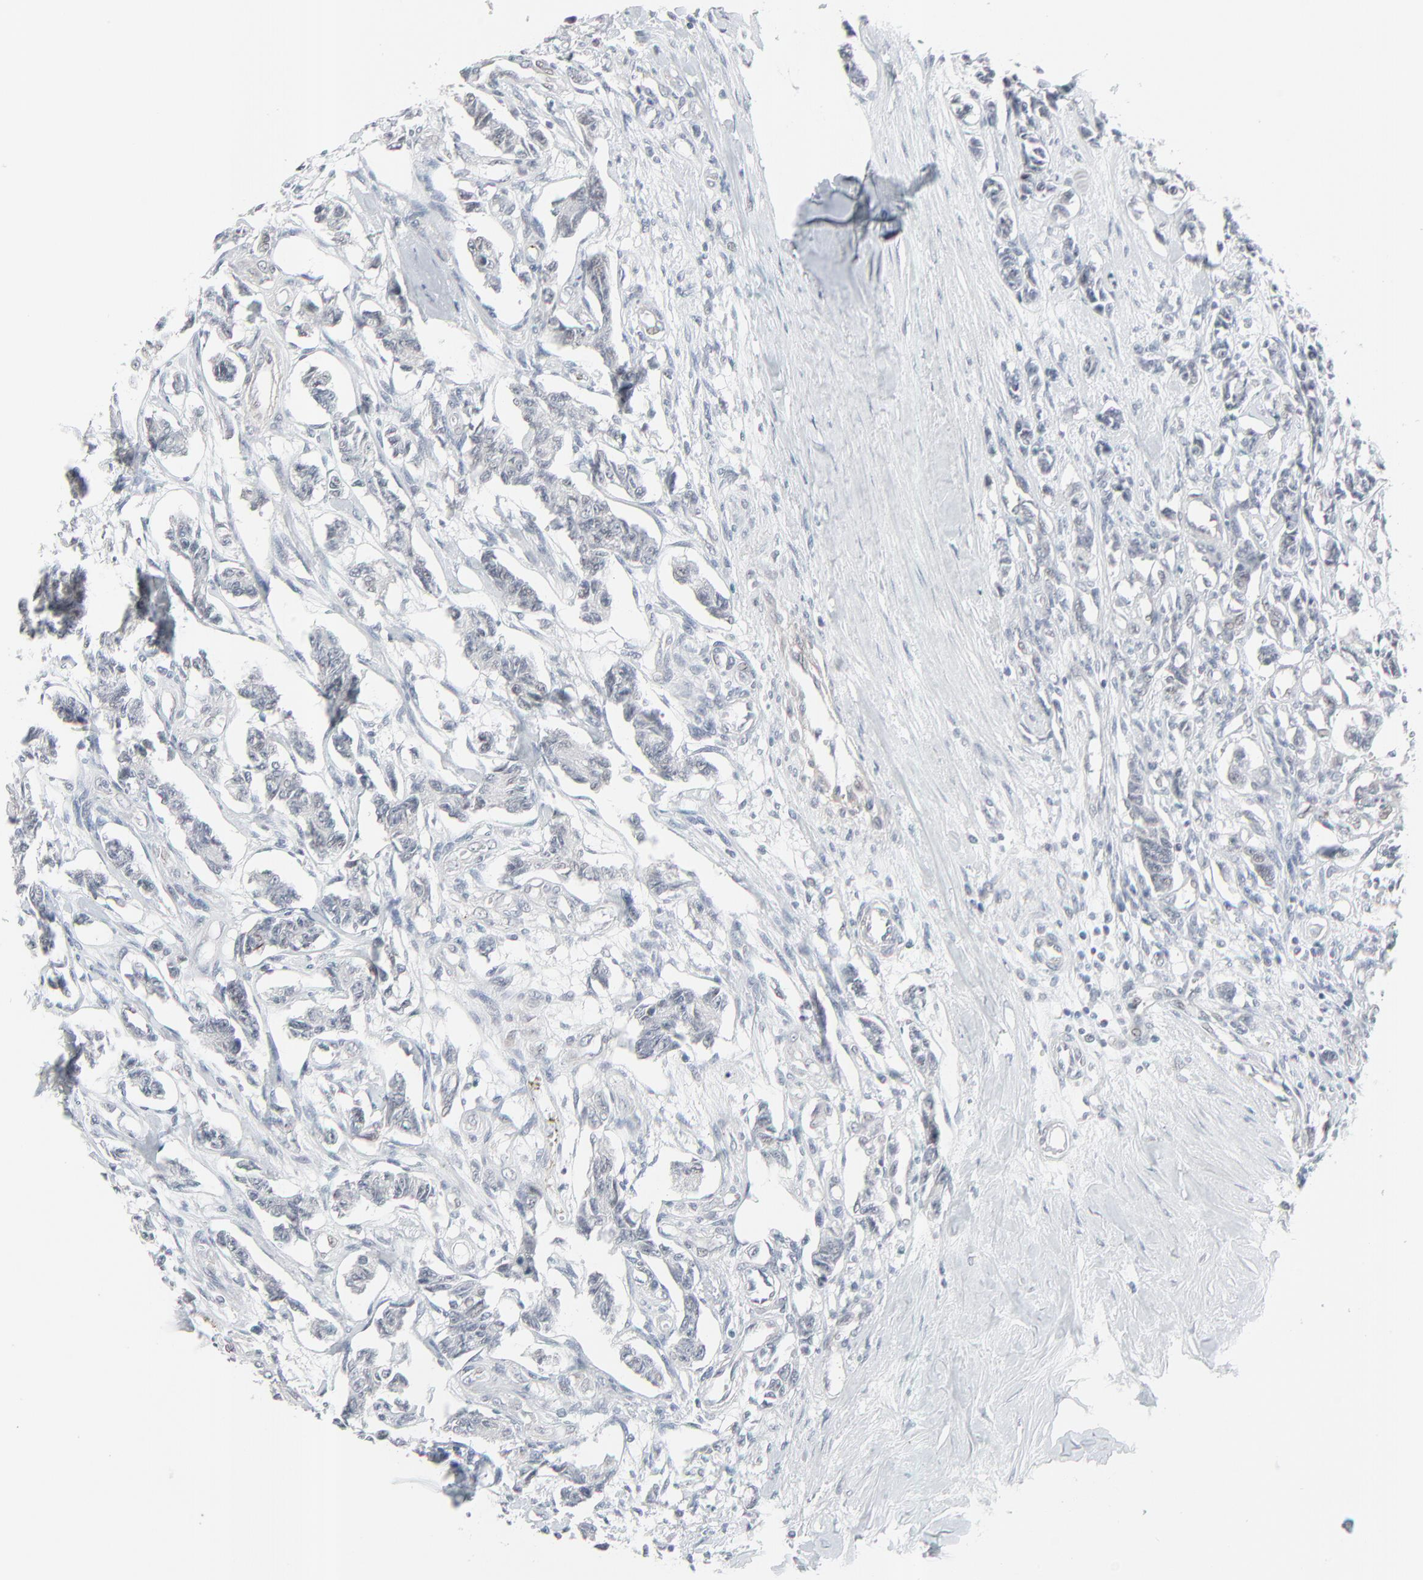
{"staining": {"intensity": "negative", "quantity": "none", "location": "none"}, "tissue": "renal cancer", "cell_type": "Tumor cells", "image_type": "cancer", "snomed": [{"axis": "morphology", "description": "Carcinoid, malignant, NOS"}, {"axis": "topography", "description": "Kidney"}], "caption": "There is no significant positivity in tumor cells of renal cancer. (Brightfield microscopy of DAB (3,3'-diaminobenzidine) immunohistochemistry at high magnification).", "gene": "NEUROD1", "patient": {"sex": "female", "age": 41}}